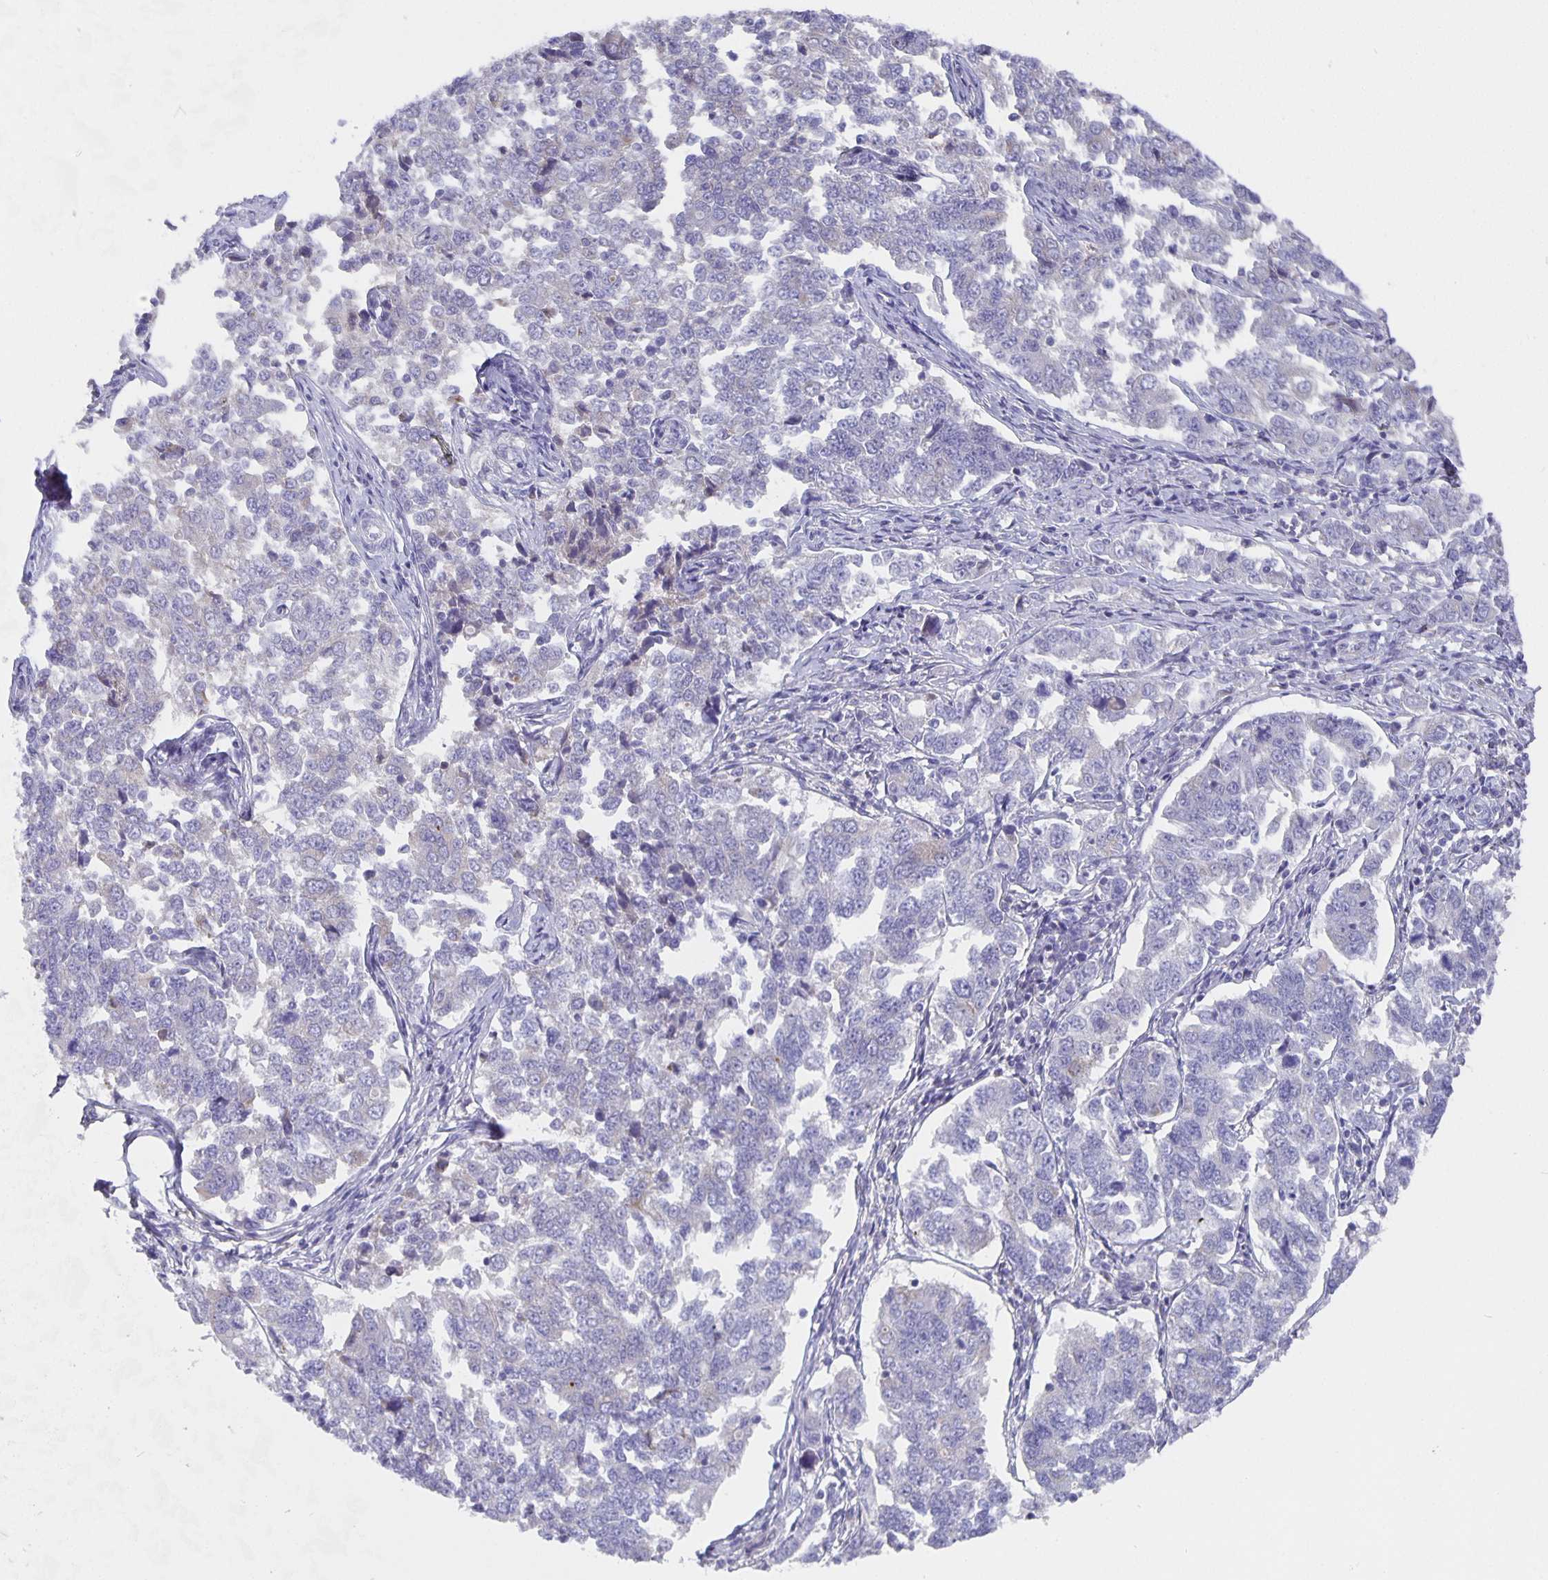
{"staining": {"intensity": "negative", "quantity": "none", "location": "none"}, "tissue": "endometrial cancer", "cell_type": "Tumor cells", "image_type": "cancer", "snomed": [{"axis": "morphology", "description": "Adenocarcinoma, NOS"}, {"axis": "topography", "description": "Endometrium"}], "caption": "Immunohistochemistry image of endometrial cancer (adenocarcinoma) stained for a protein (brown), which shows no expression in tumor cells.", "gene": "CFAP74", "patient": {"sex": "female", "age": 43}}